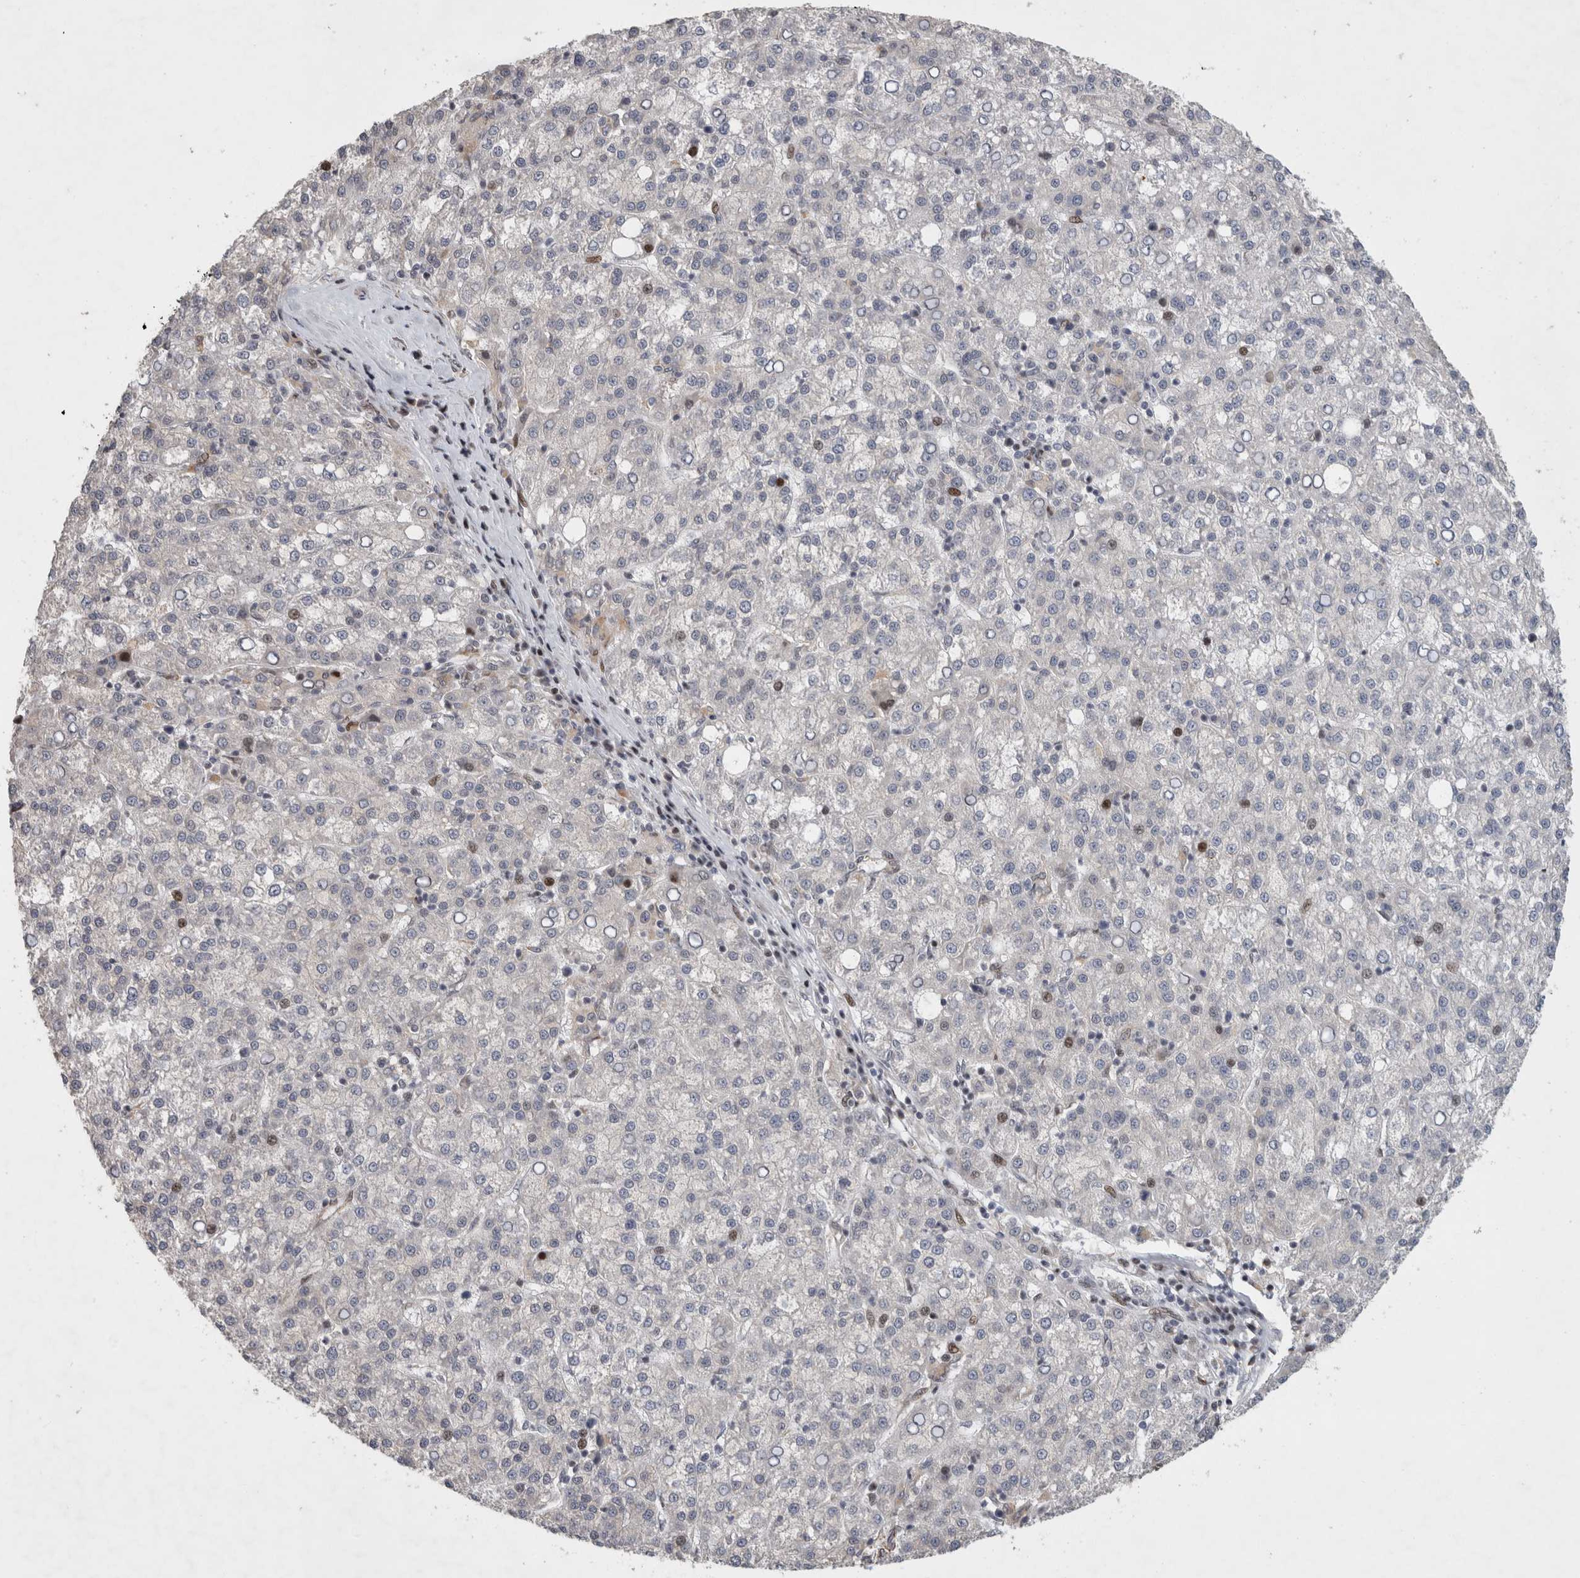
{"staining": {"intensity": "weak", "quantity": "<25%", "location": "nuclear"}, "tissue": "liver cancer", "cell_type": "Tumor cells", "image_type": "cancer", "snomed": [{"axis": "morphology", "description": "Carcinoma, Hepatocellular, NOS"}, {"axis": "topography", "description": "Liver"}], "caption": "IHC micrograph of liver hepatocellular carcinoma stained for a protein (brown), which displays no staining in tumor cells.", "gene": "C8orf58", "patient": {"sex": "female", "age": 58}}